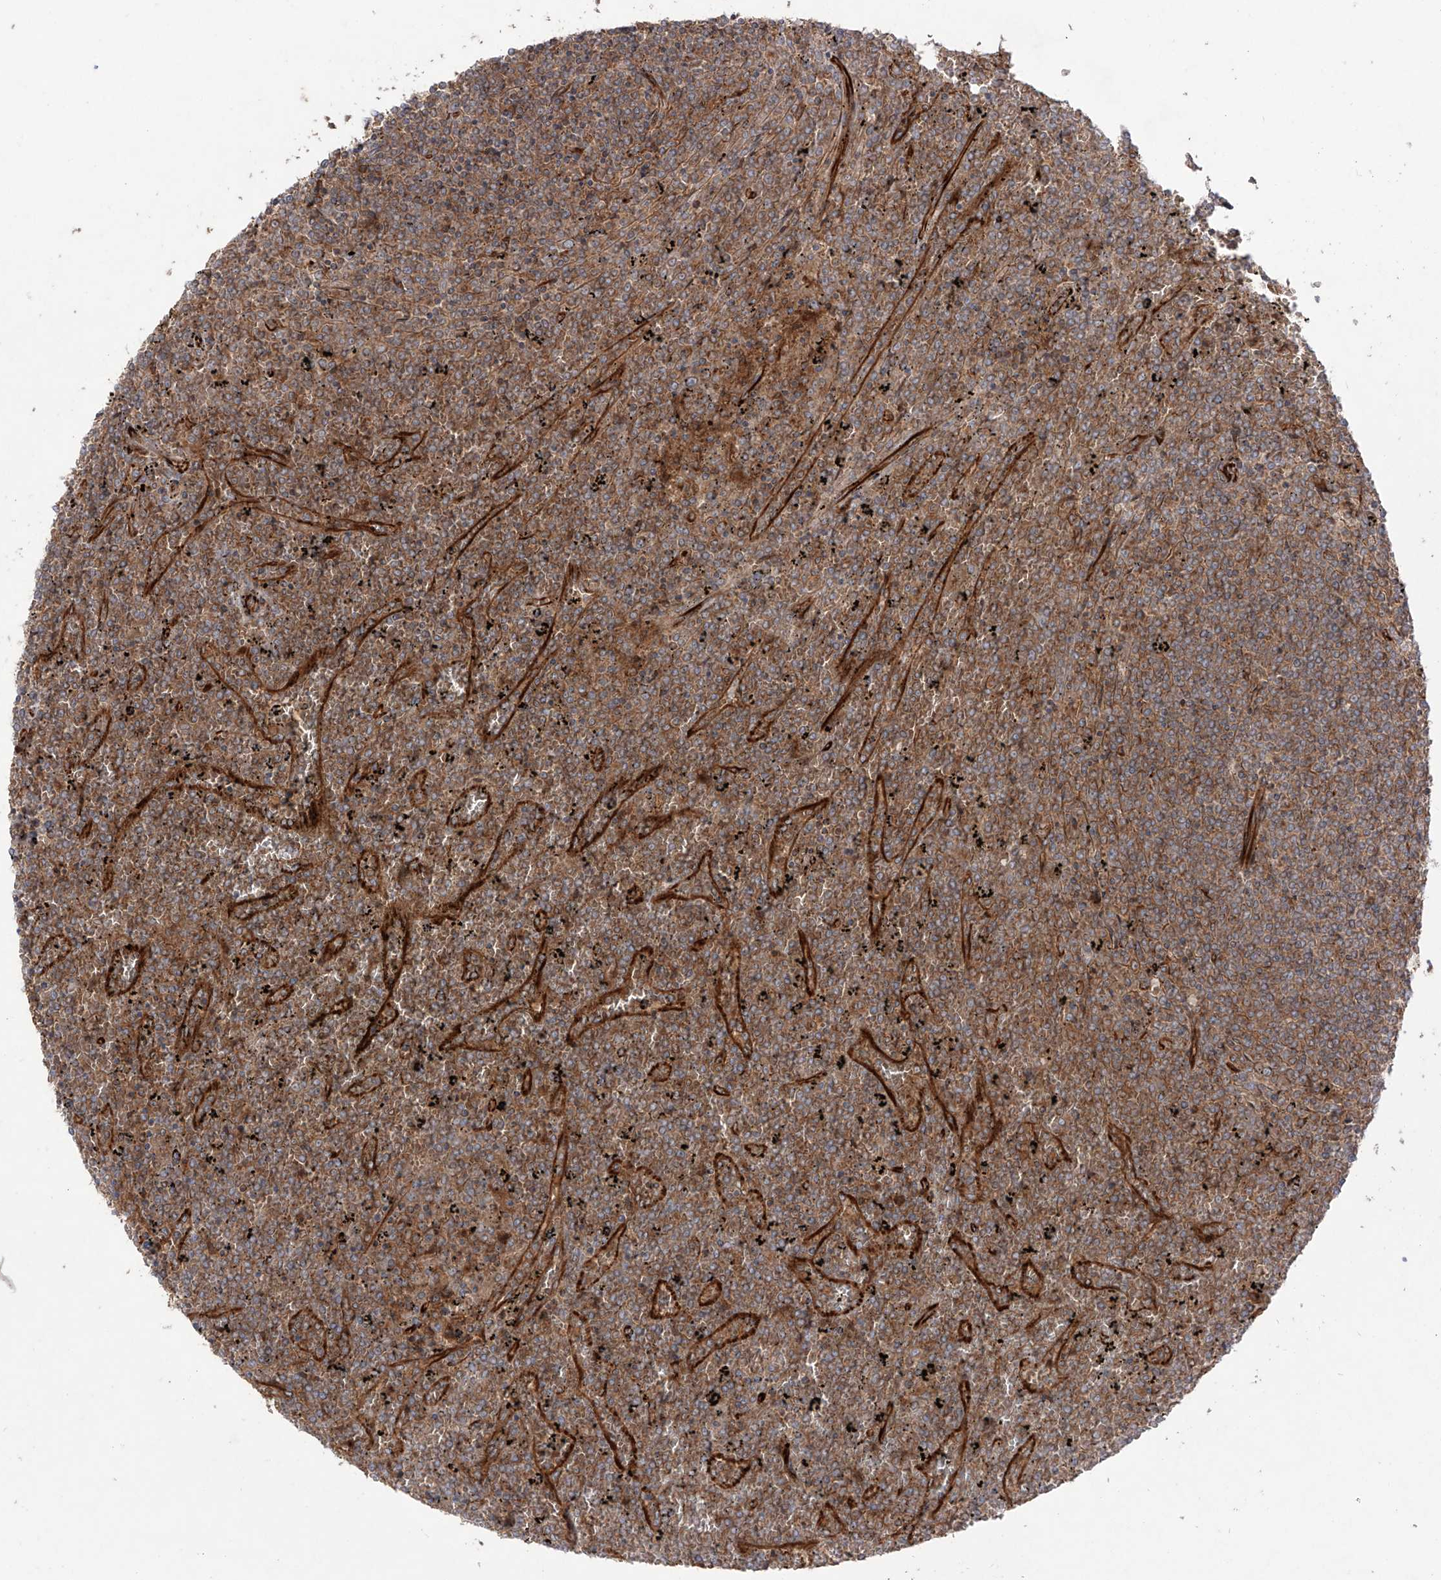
{"staining": {"intensity": "moderate", "quantity": ">75%", "location": "cytoplasmic/membranous"}, "tissue": "lymphoma", "cell_type": "Tumor cells", "image_type": "cancer", "snomed": [{"axis": "morphology", "description": "Malignant lymphoma, non-Hodgkin's type, Low grade"}, {"axis": "topography", "description": "Spleen"}], "caption": "Protein expression analysis of low-grade malignant lymphoma, non-Hodgkin's type exhibits moderate cytoplasmic/membranous positivity in about >75% of tumor cells.", "gene": "YKT6", "patient": {"sex": "female", "age": 19}}